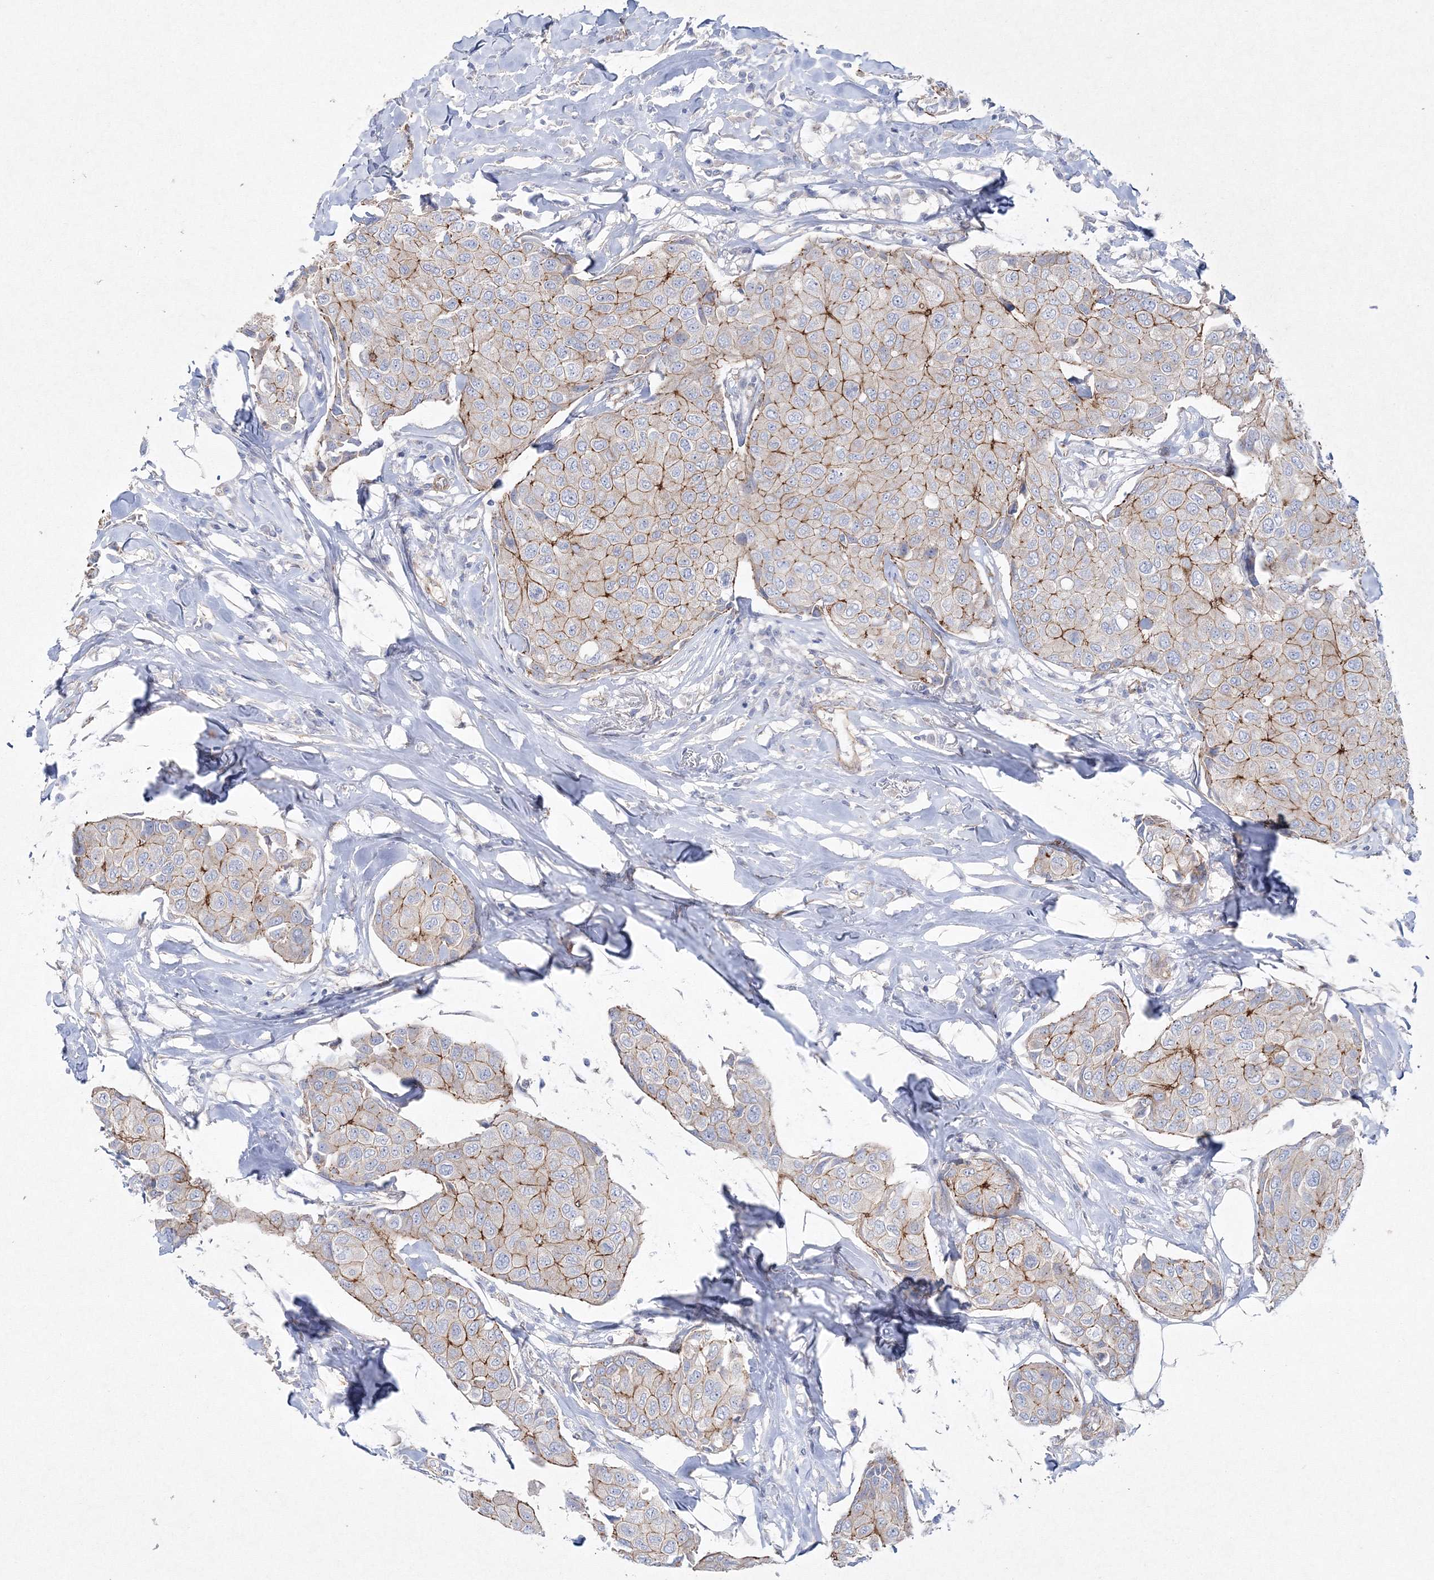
{"staining": {"intensity": "moderate", "quantity": ">75%", "location": "cytoplasmic/membranous"}, "tissue": "breast cancer", "cell_type": "Tumor cells", "image_type": "cancer", "snomed": [{"axis": "morphology", "description": "Duct carcinoma"}, {"axis": "topography", "description": "Breast"}], "caption": "Human breast cancer (infiltrating ductal carcinoma) stained with a brown dye reveals moderate cytoplasmic/membranous positive expression in about >75% of tumor cells.", "gene": "NAA40", "patient": {"sex": "female", "age": 80}}